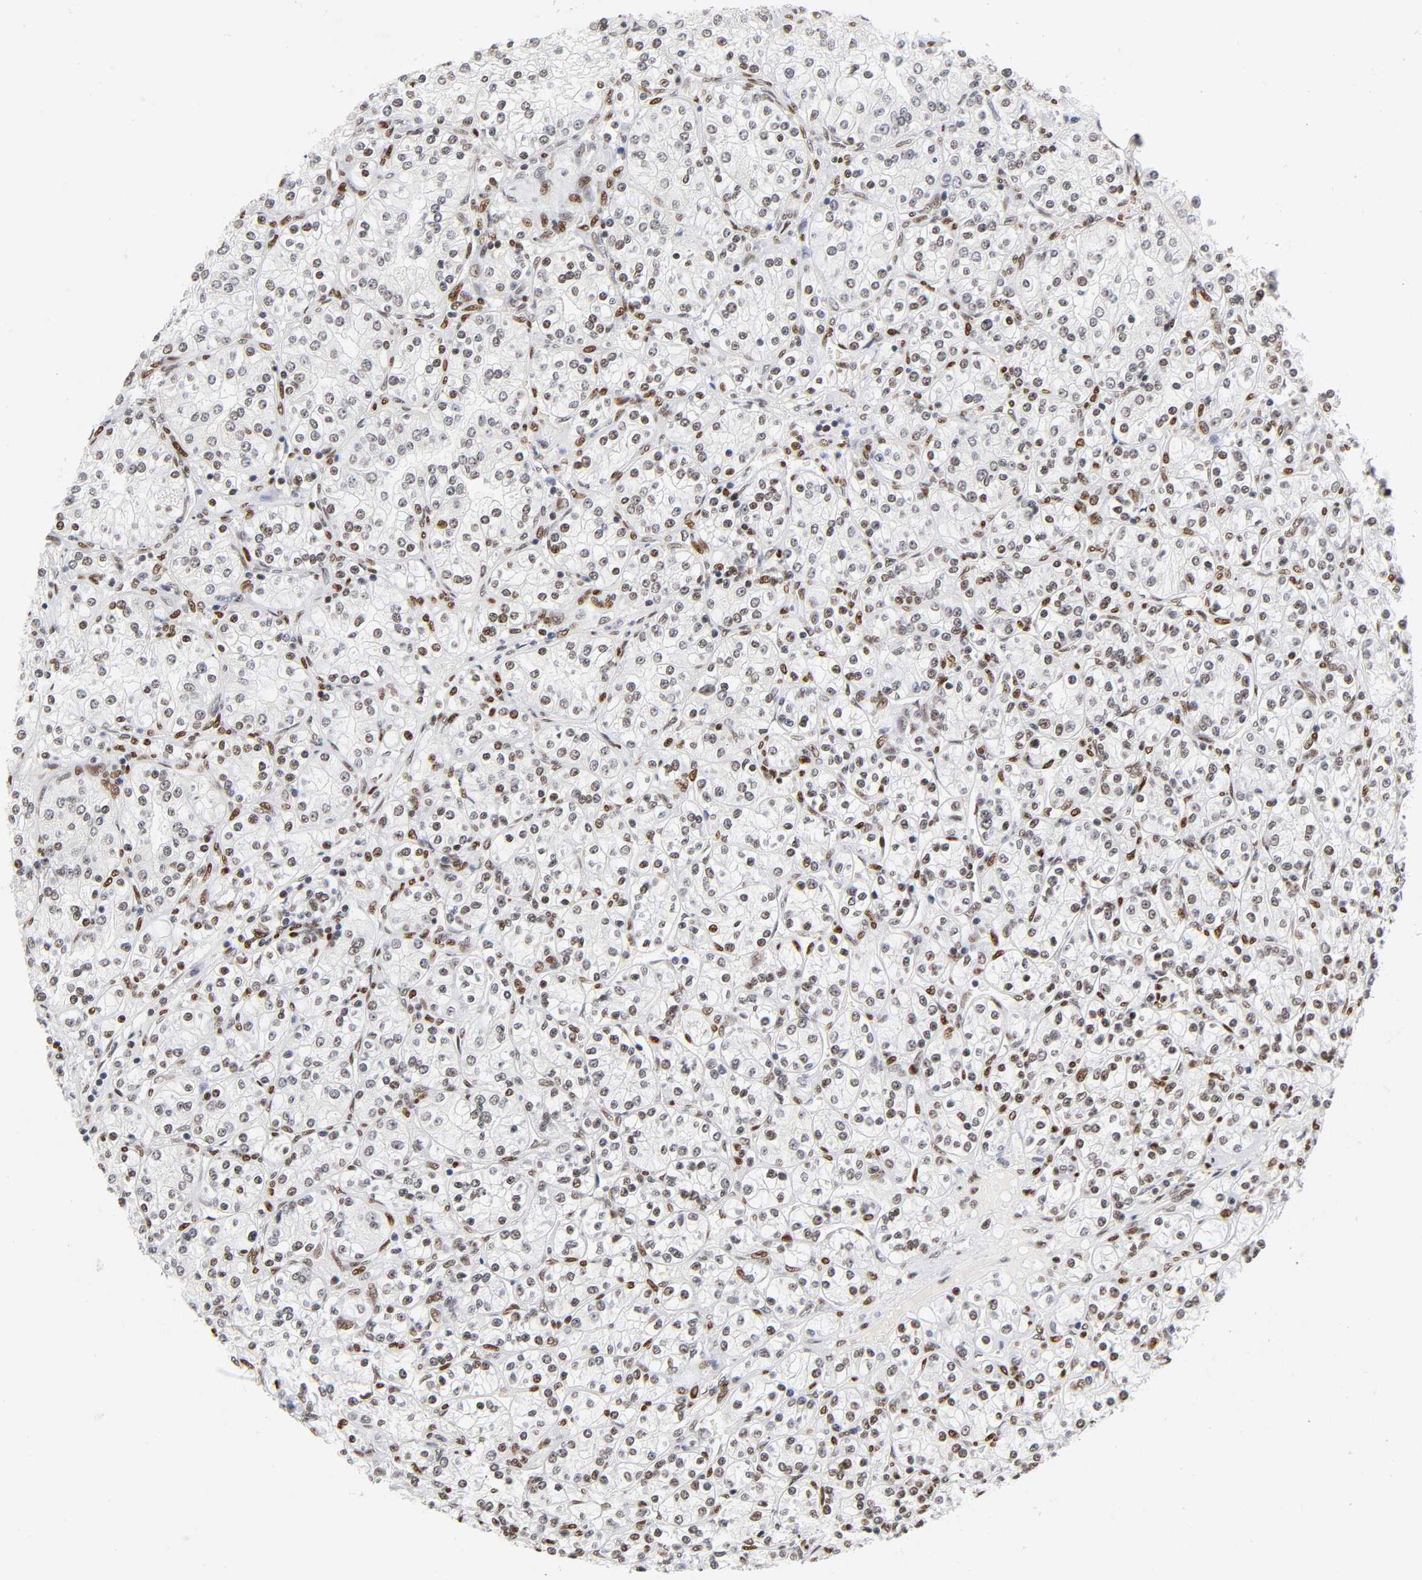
{"staining": {"intensity": "moderate", "quantity": "25%-75%", "location": "nuclear"}, "tissue": "renal cancer", "cell_type": "Tumor cells", "image_type": "cancer", "snomed": [{"axis": "morphology", "description": "Adenocarcinoma, NOS"}, {"axis": "topography", "description": "Kidney"}], "caption": "Tumor cells display medium levels of moderate nuclear positivity in about 25%-75% of cells in human renal adenocarcinoma.", "gene": "NR3C1", "patient": {"sex": "male", "age": 77}}